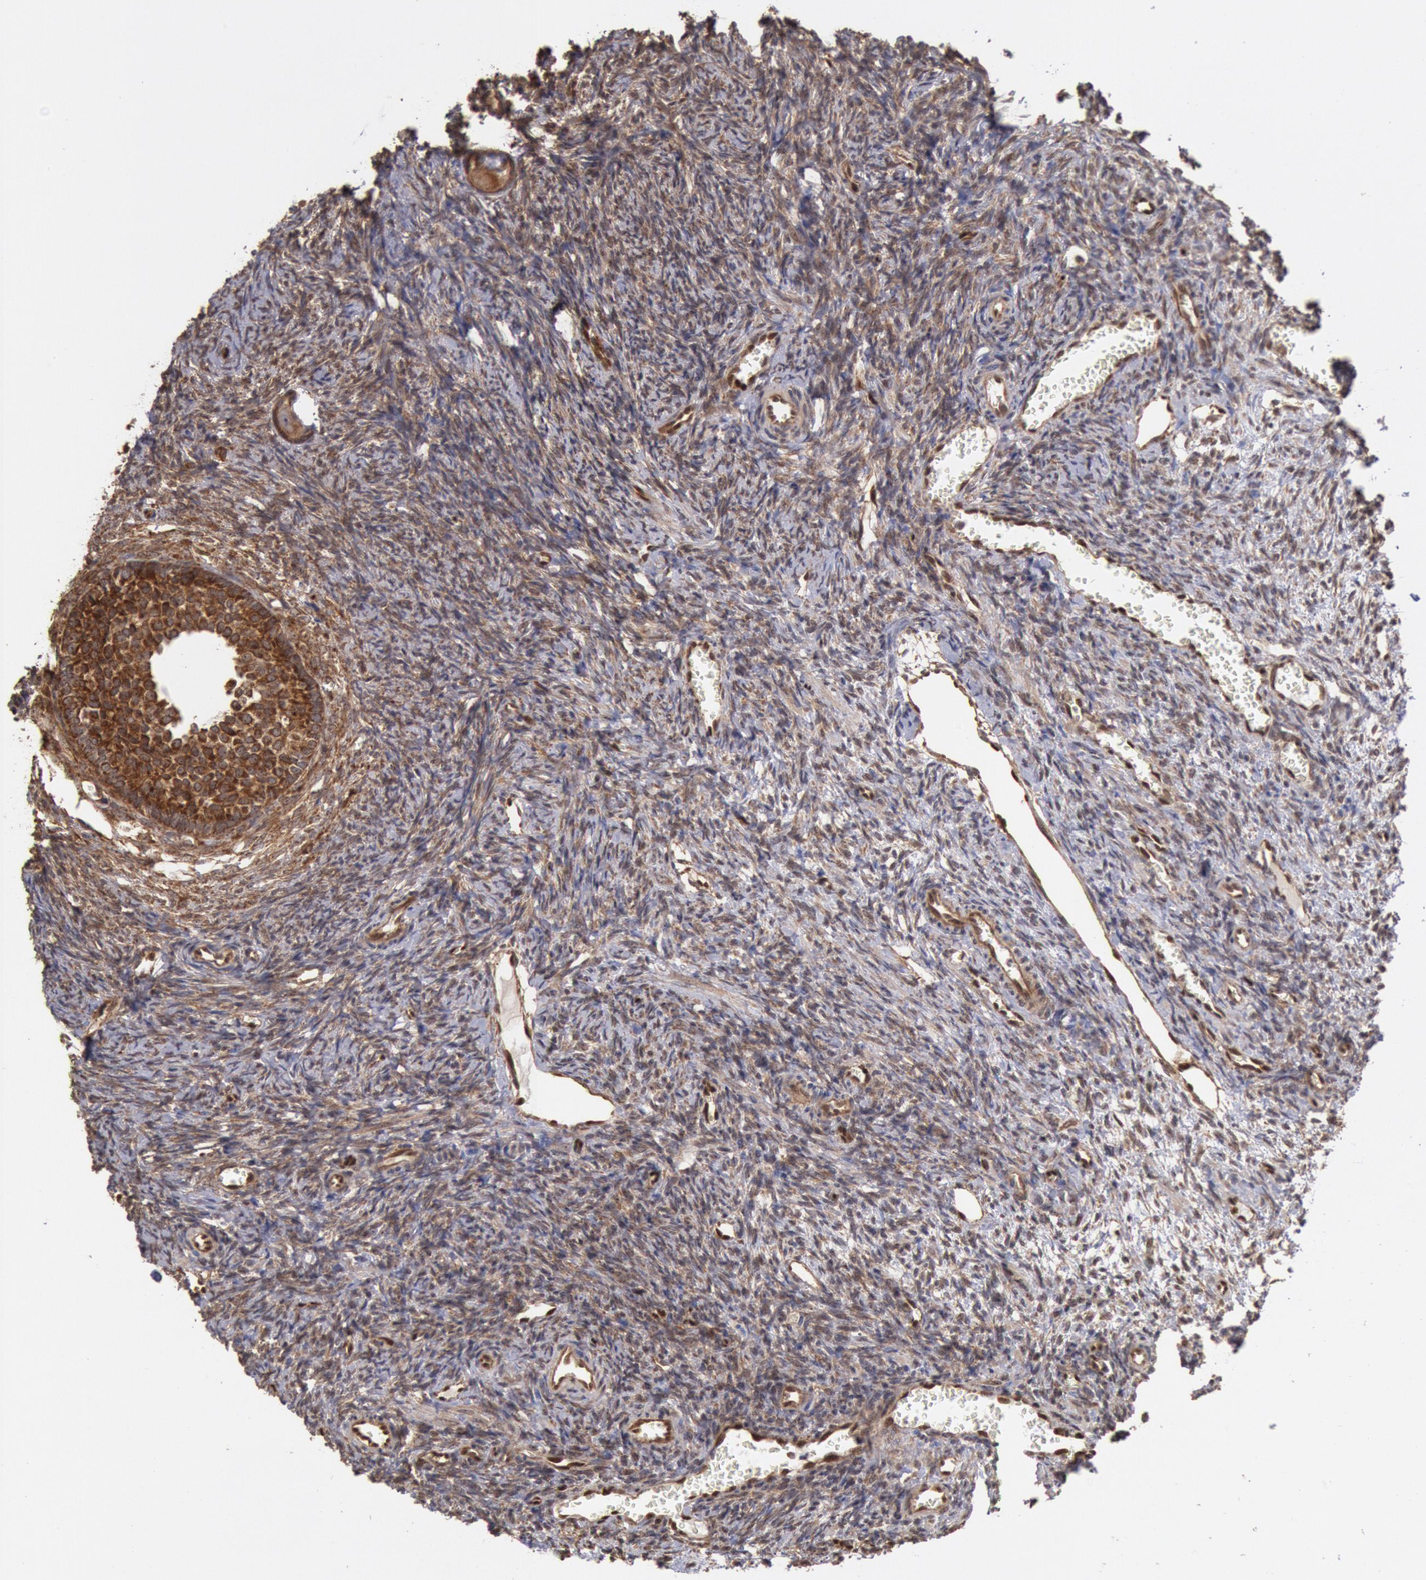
{"staining": {"intensity": "strong", "quantity": ">75%", "location": "cytoplasmic/membranous"}, "tissue": "ovary", "cell_type": "Follicle cells", "image_type": "normal", "snomed": [{"axis": "morphology", "description": "Normal tissue, NOS"}, {"axis": "topography", "description": "Ovary"}], "caption": "Protein expression by immunohistochemistry (IHC) shows strong cytoplasmic/membranous positivity in approximately >75% of follicle cells in unremarkable ovary. (brown staining indicates protein expression, while blue staining denotes nuclei).", "gene": "STX17", "patient": {"sex": "female", "age": 27}}